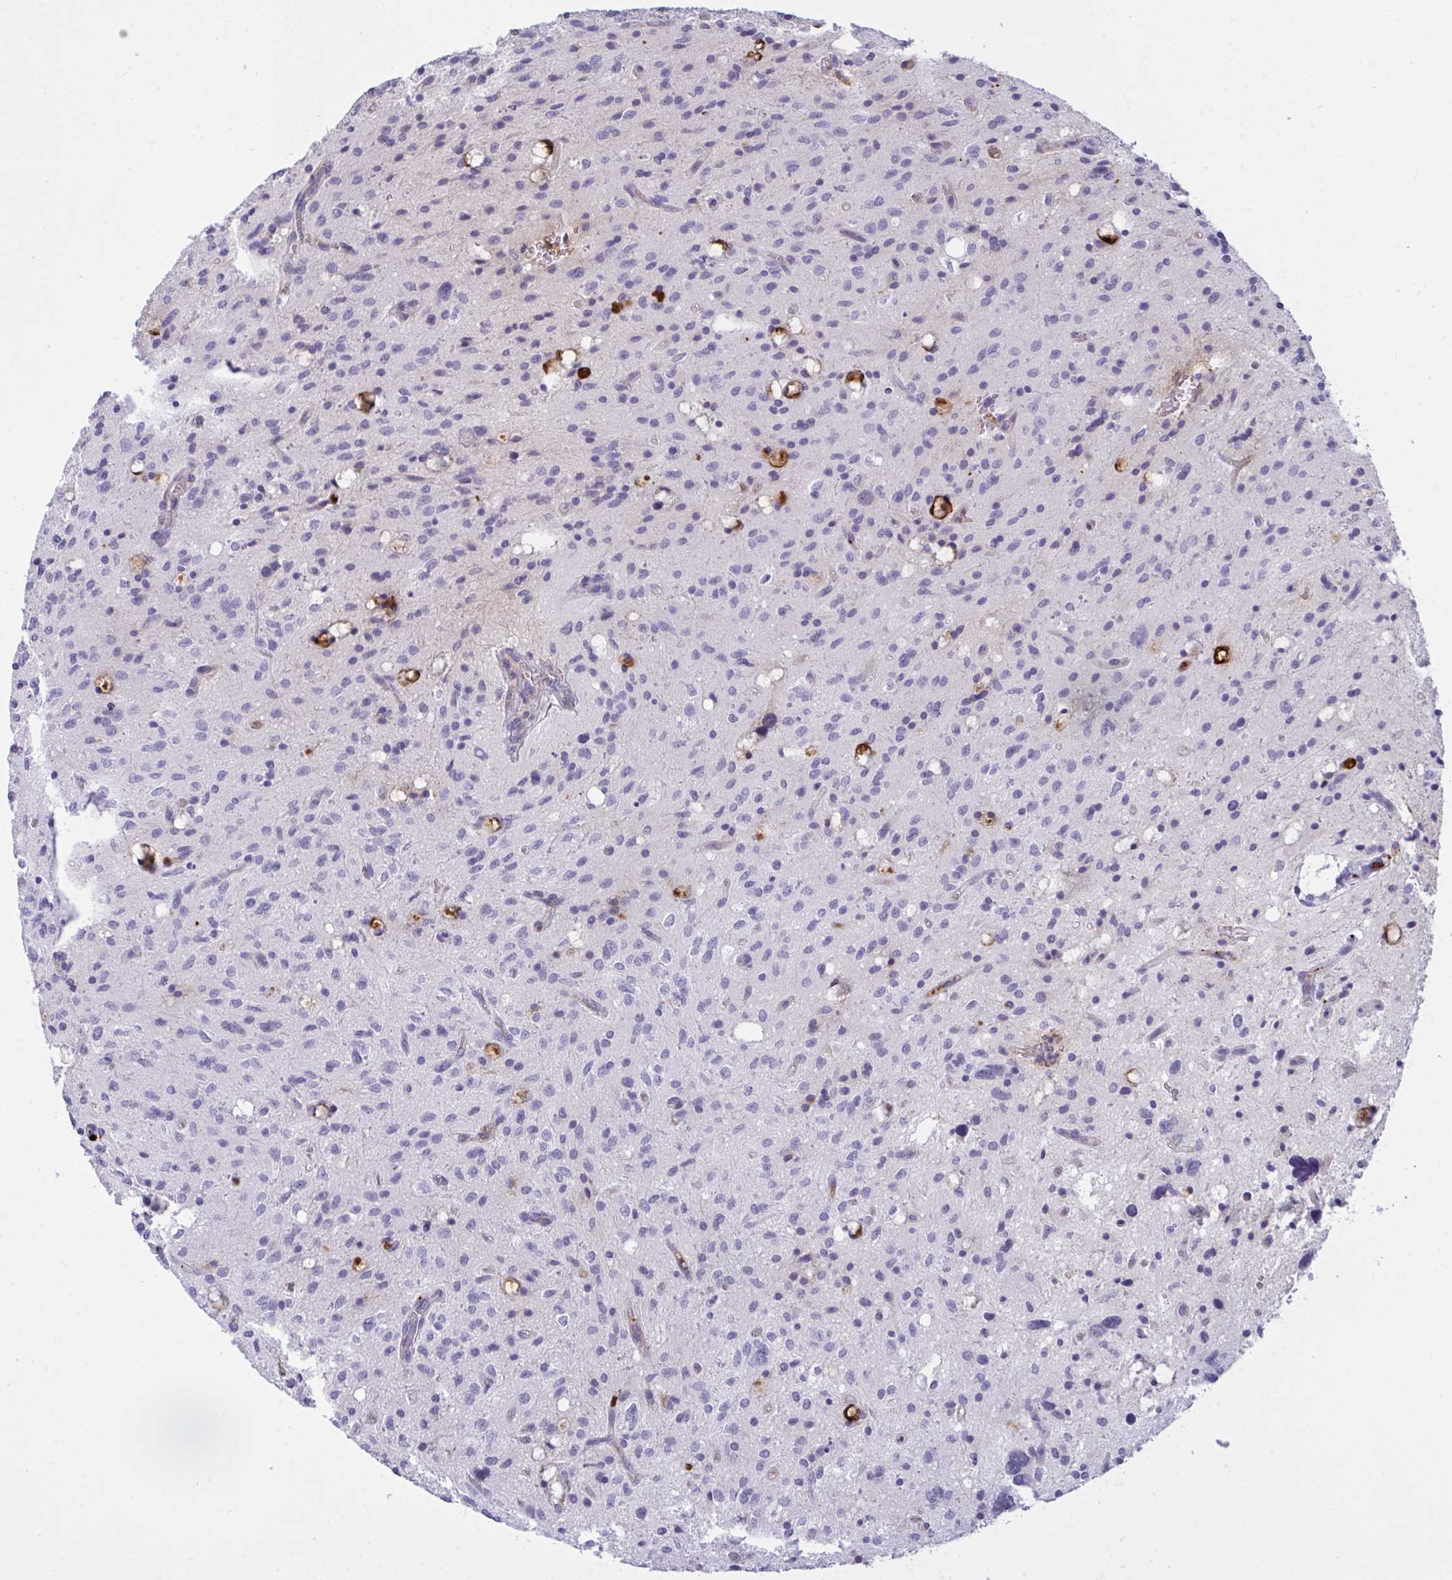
{"staining": {"intensity": "negative", "quantity": "none", "location": "none"}, "tissue": "glioma", "cell_type": "Tumor cells", "image_type": "cancer", "snomed": [{"axis": "morphology", "description": "Glioma, malignant, Low grade"}, {"axis": "topography", "description": "Brain"}], "caption": "A high-resolution photomicrograph shows IHC staining of low-grade glioma (malignant), which demonstrates no significant expression in tumor cells.", "gene": "F2", "patient": {"sex": "female", "age": 58}}